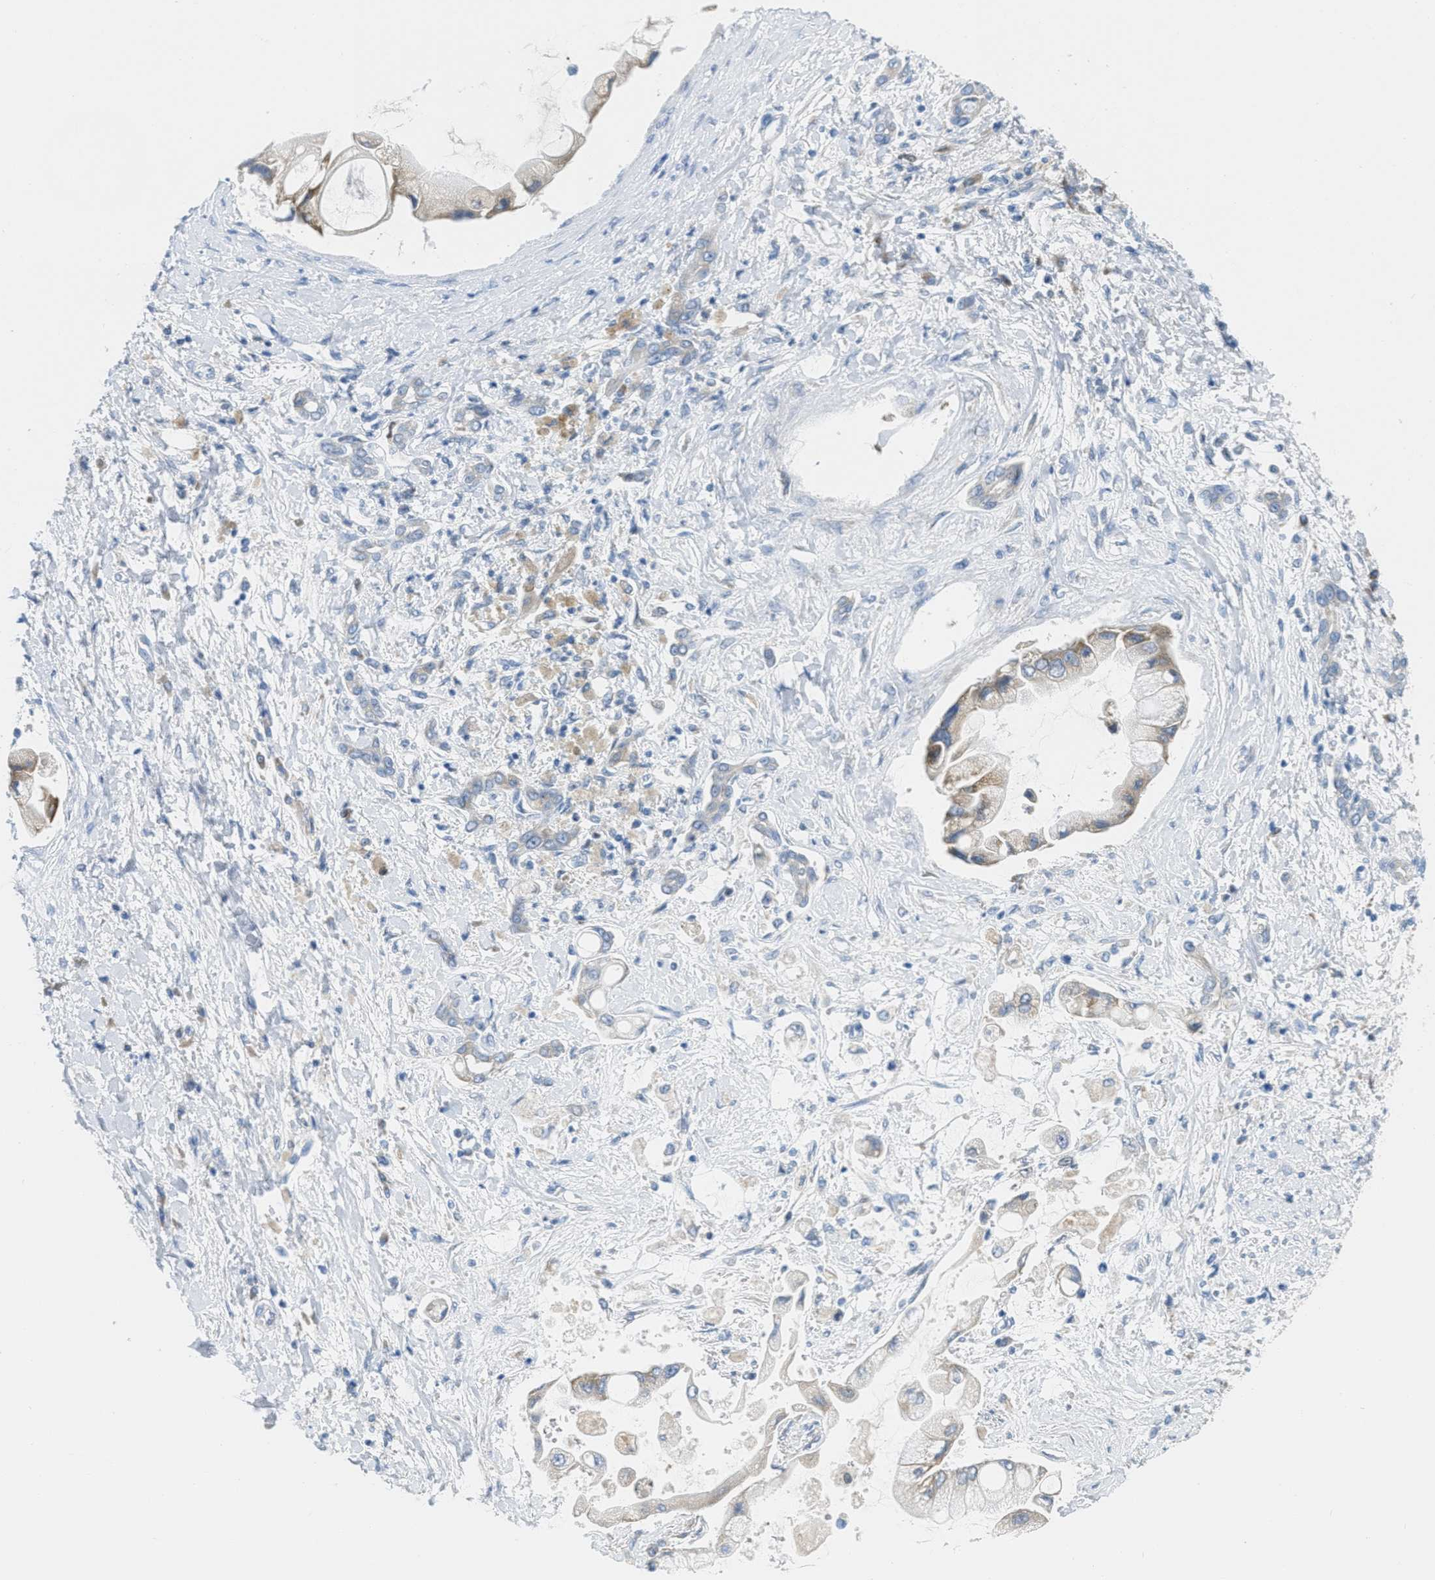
{"staining": {"intensity": "moderate", "quantity": "25%-75%", "location": "cytoplasmic/membranous"}, "tissue": "liver cancer", "cell_type": "Tumor cells", "image_type": "cancer", "snomed": [{"axis": "morphology", "description": "Cholangiocarcinoma"}, {"axis": "topography", "description": "Liver"}], "caption": "Tumor cells show medium levels of moderate cytoplasmic/membranous expression in approximately 25%-75% of cells in cholangiocarcinoma (liver).", "gene": "ORC6", "patient": {"sex": "male", "age": 50}}